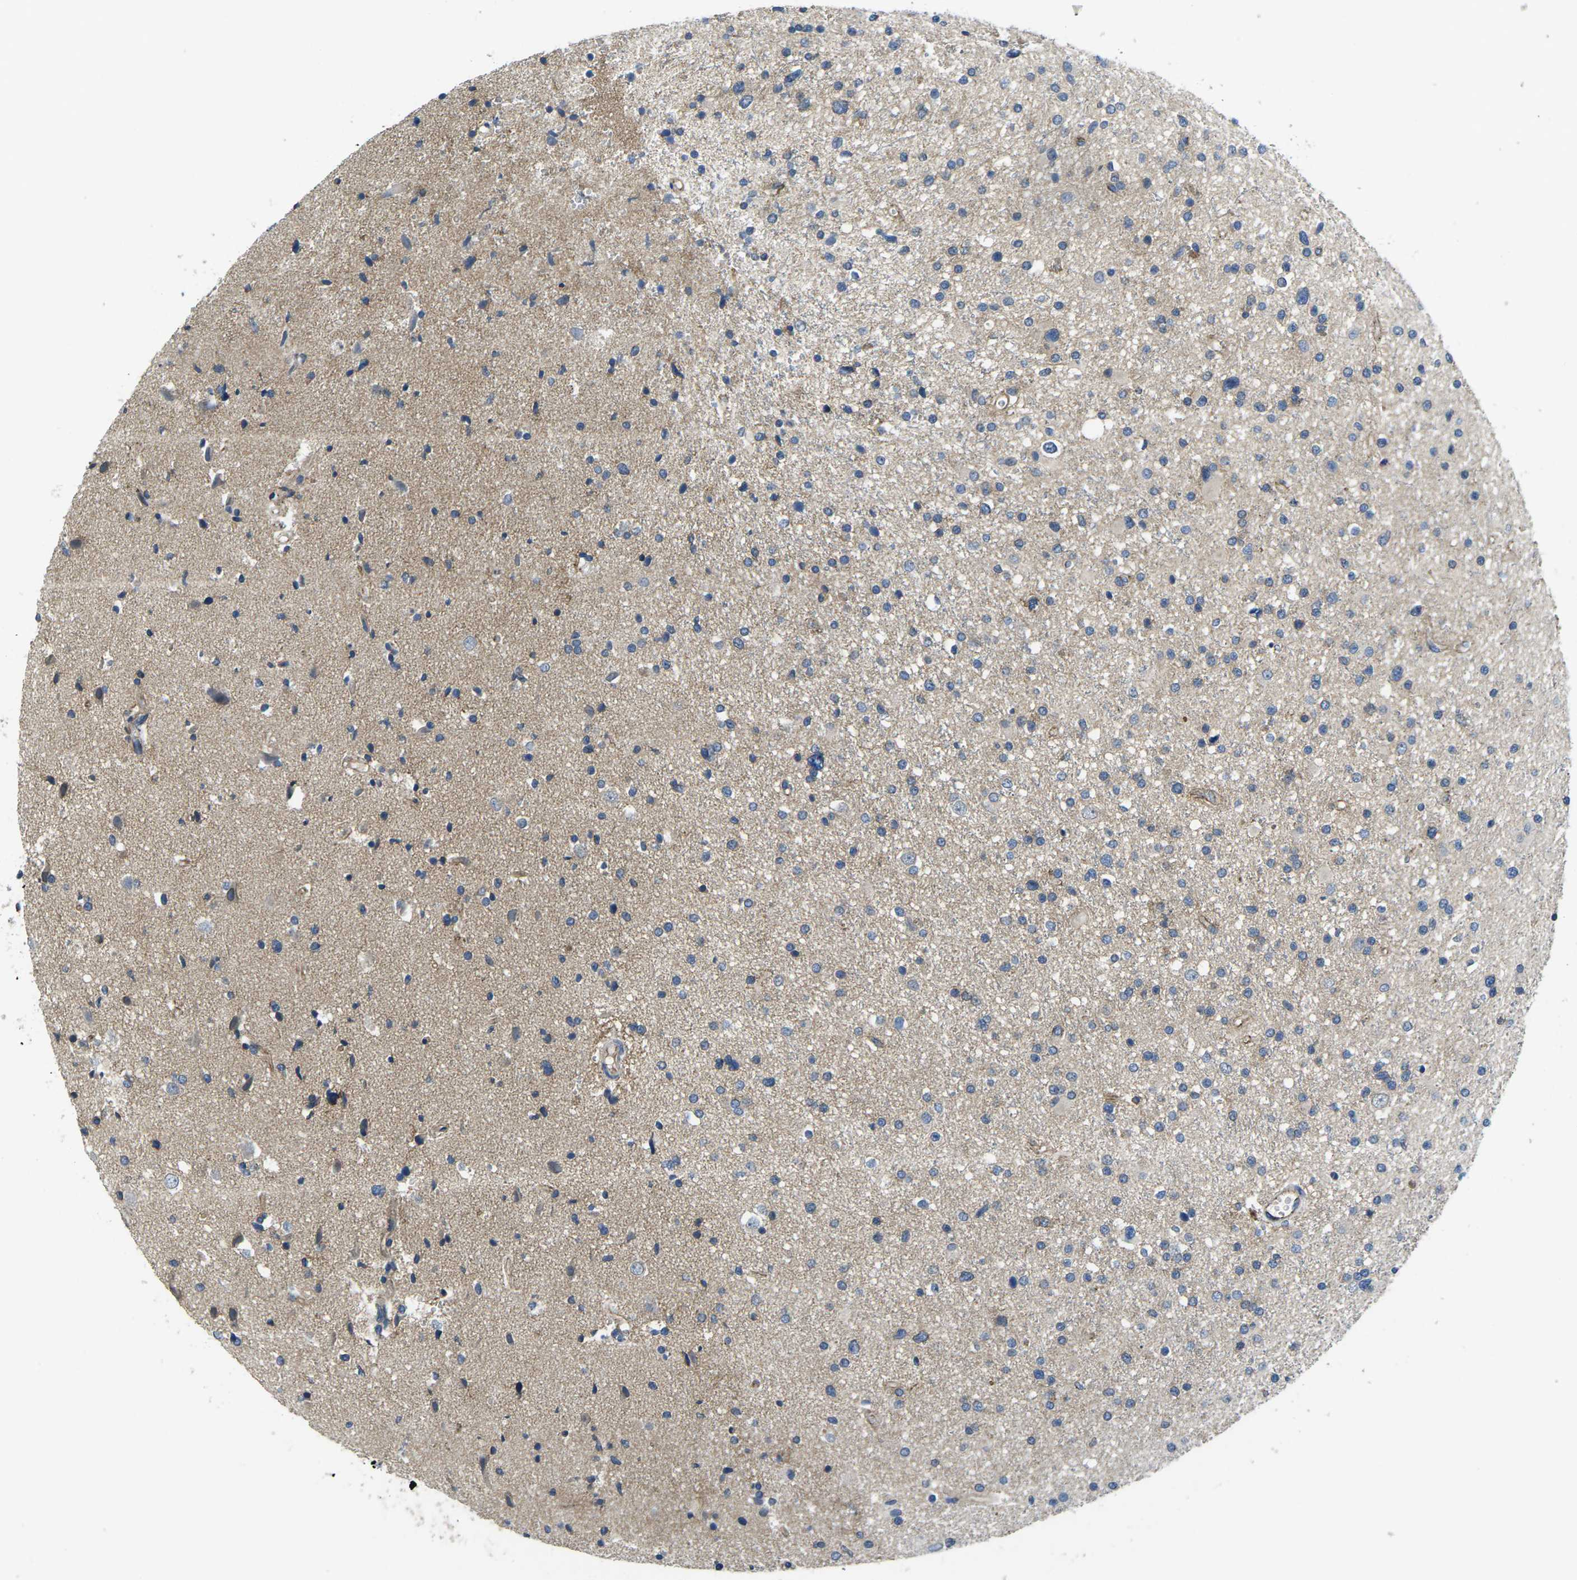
{"staining": {"intensity": "moderate", "quantity": "25%-75%", "location": "cytoplasmic/membranous"}, "tissue": "glioma", "cell_type": "Tumor cells", "image_type": "cancer", "snomed": [{"axis": "morphology", "description": "Glioma, malignant, High grade"}, {"axis": "topography", "description": "Brain"}], "caption": "Immunohistochemical staining of glioma exhibits medium levels of moderate cytoplasmic/membranous protein staining in about 25%-75% of tumor cells.", "gene": "CTNND1", "patient": {"sex": "male", "age": 33}}